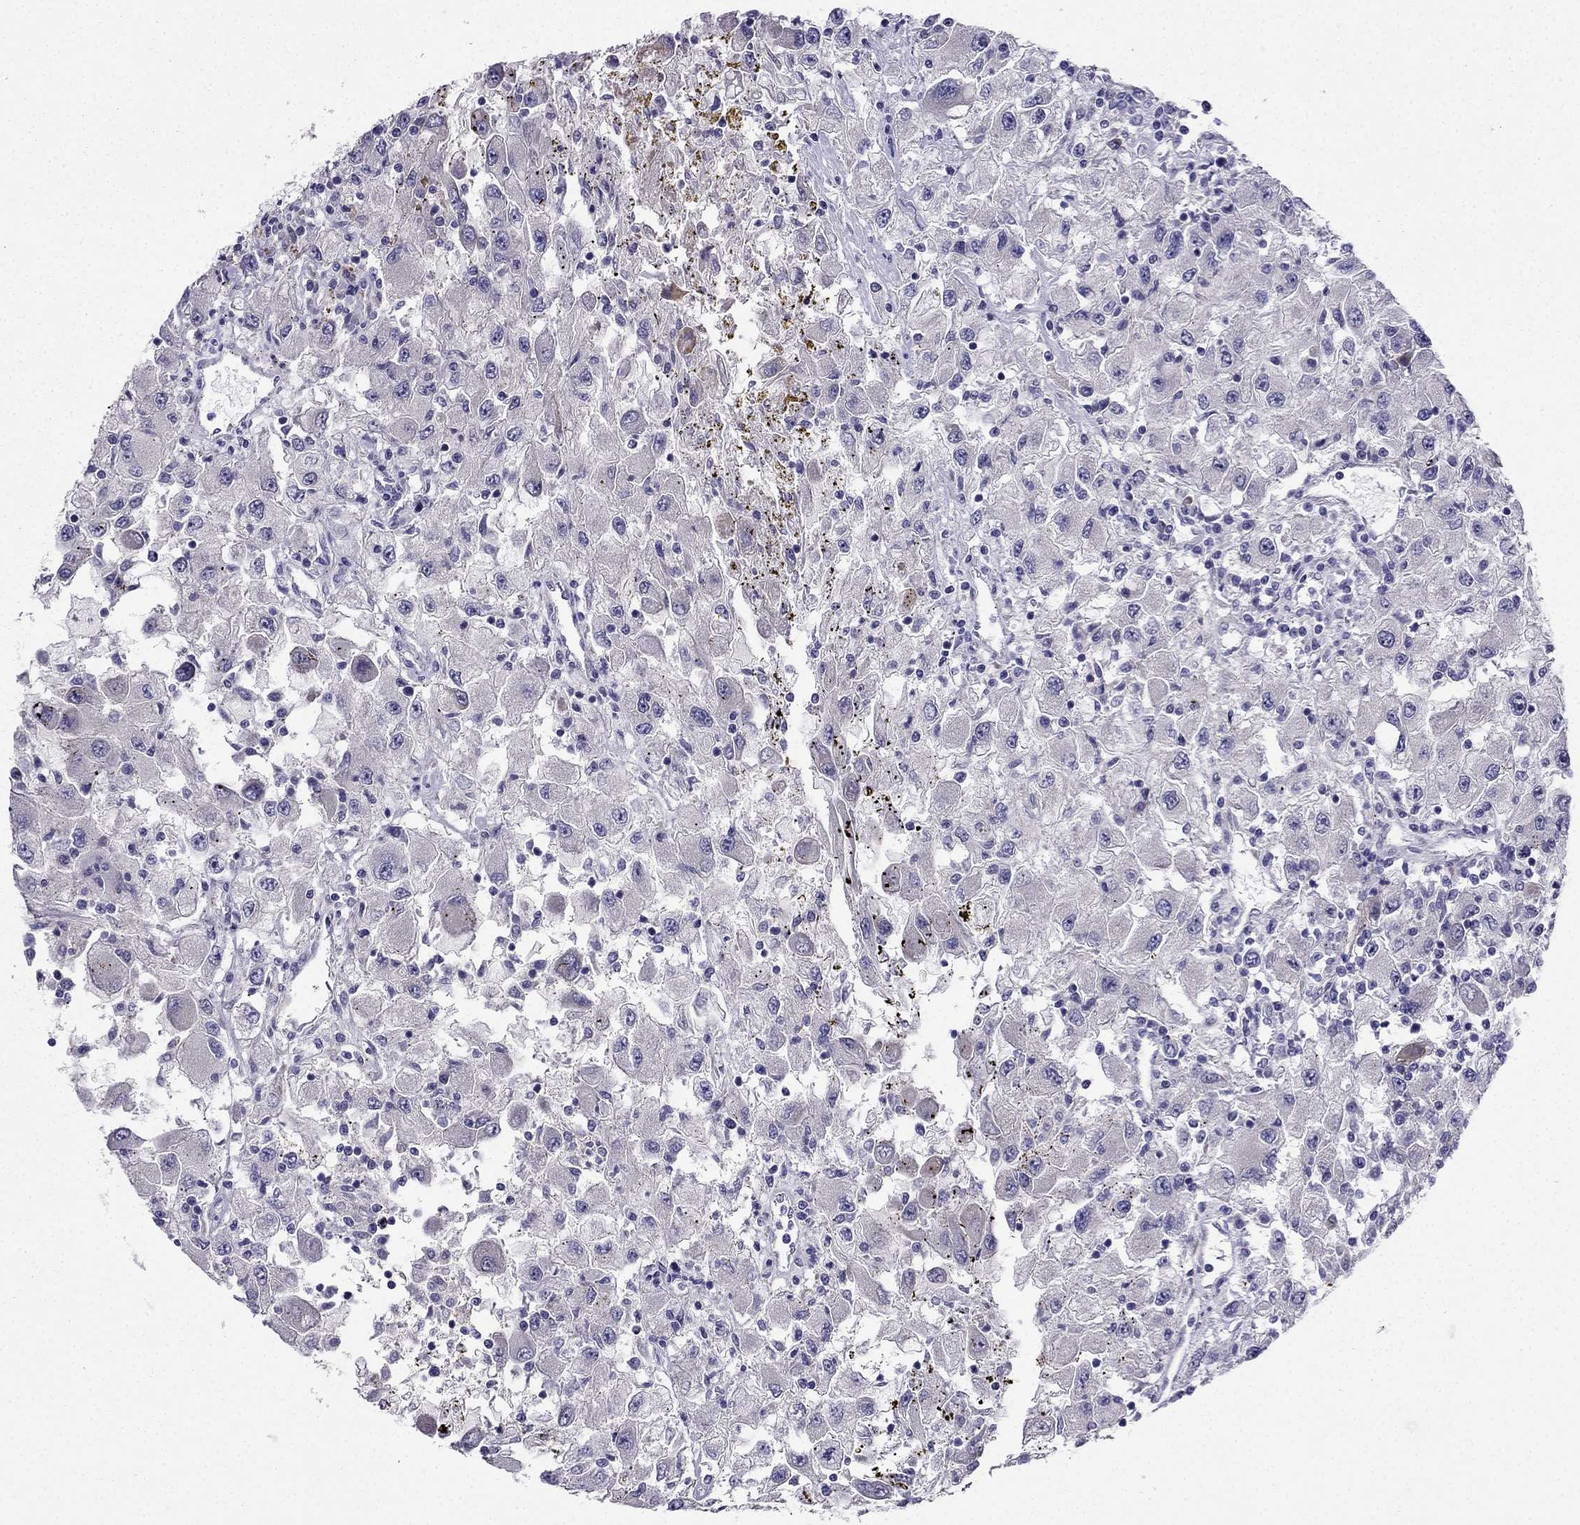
{"staining": {"intensity": "negative", "quantity": "none", "location": "none"}, "tissue": "renal cancer", "cell_type": "Tumor cells", "image_type": "cancer", "snomed": [{"axis": "morphology", "description": "Adenocarcinoma, NOS"}, {"axis": "topography", "description": "Kidney"}], "caption": "A micrograph of renal adenocarcinoma stained for a protein shows no brown staining in tumor cells.", "gene": "ARHGEF28", "patient": {"sex": "female", "age": 67}}